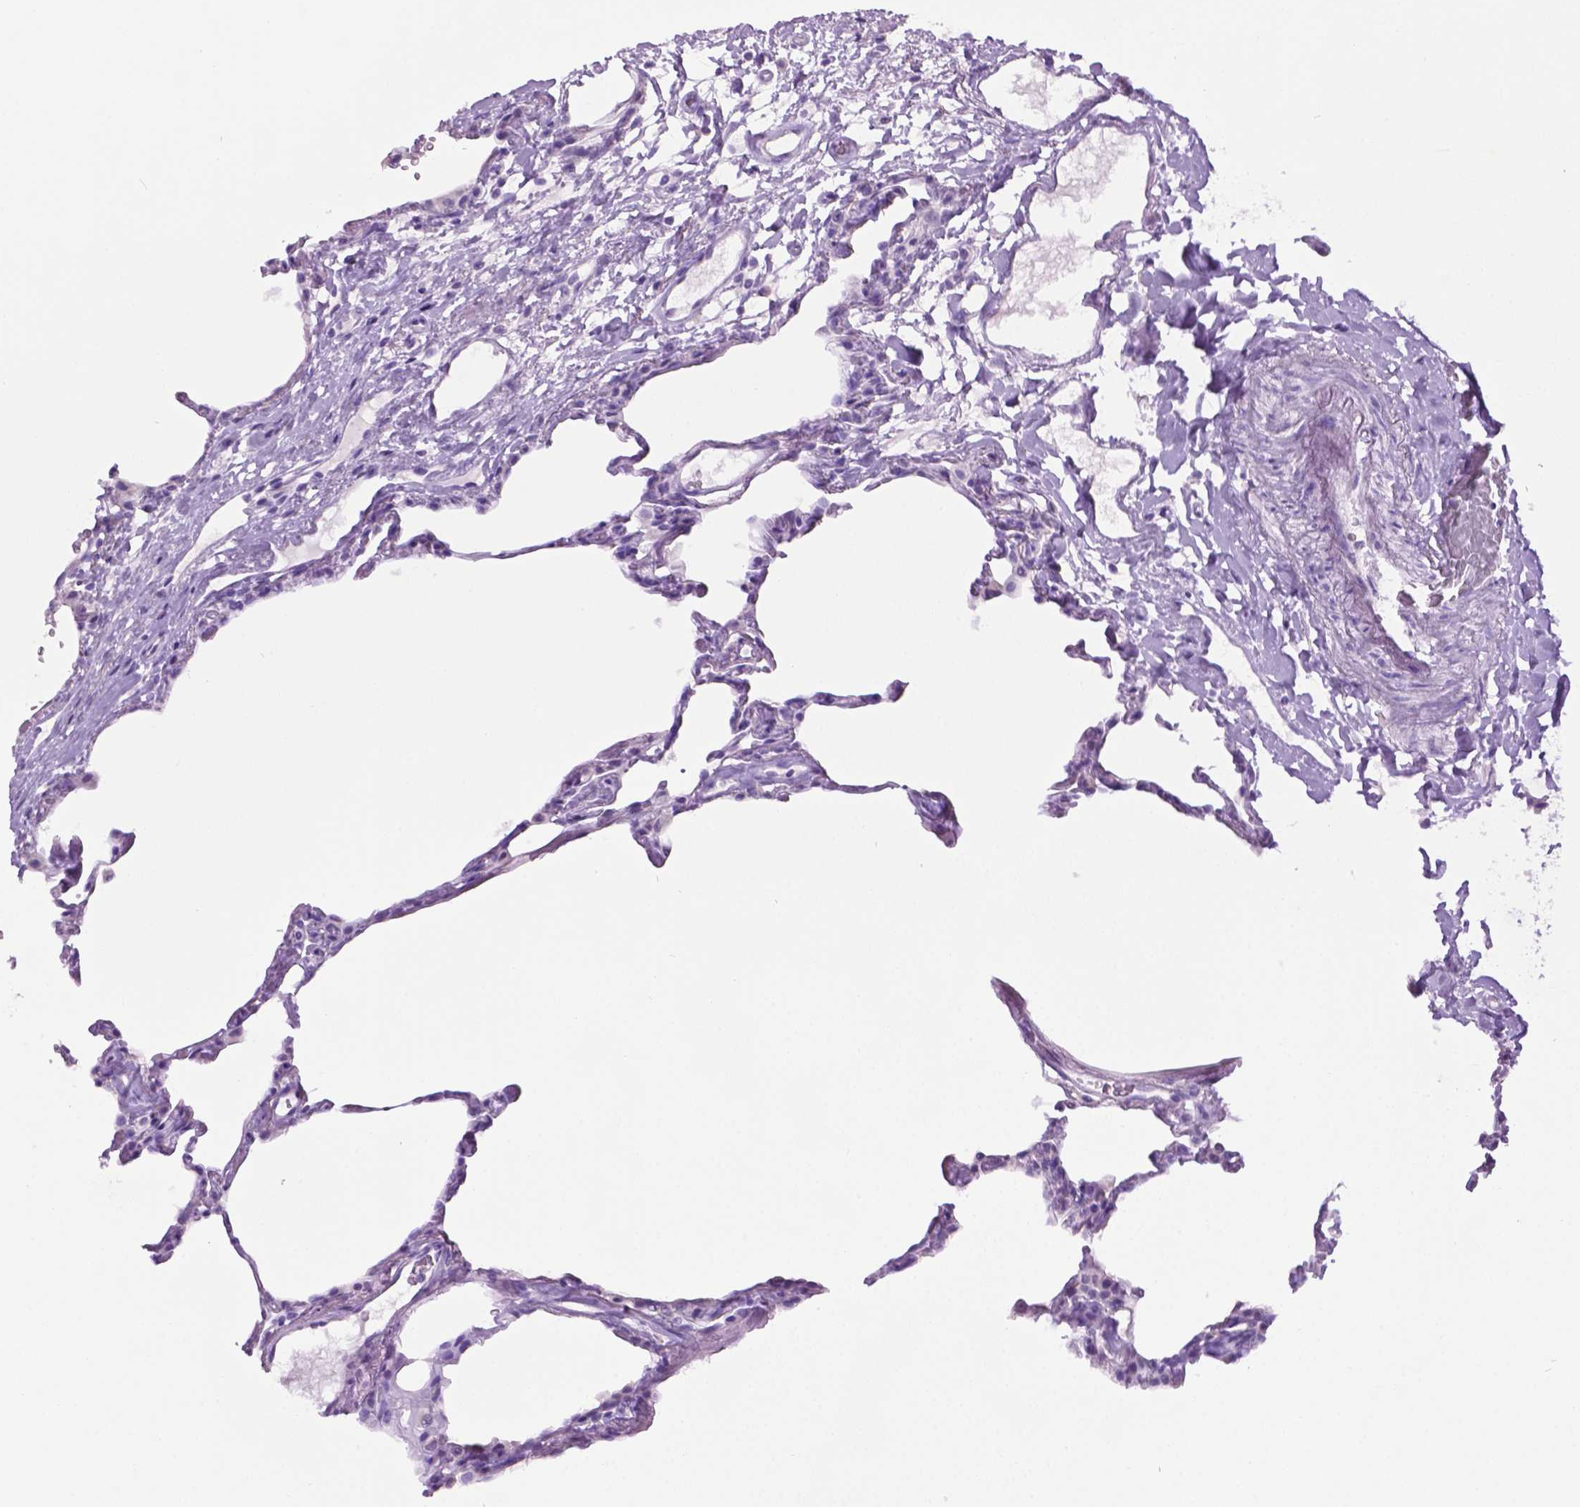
{"staining": {"intensity": "negative", "quantity": "none", "location": "none"}, "tissue": "lung", "cell_type": "Alveolar cells", "image_type": "normal", "snomed": [{"axis": "morphology", "description": "Normal tissue, NOS"}, {"axis": "topography", "description": "Lung"}], "caption": "A photomicrograph of lung stained for a protein displays no brown staining in alveolar cells. (DAB (3,3'-diaminobenzidine) immunohistochemistry, high magnification).", "gene": "LELP1", "patient": {"sex": "female", "age": 57}}